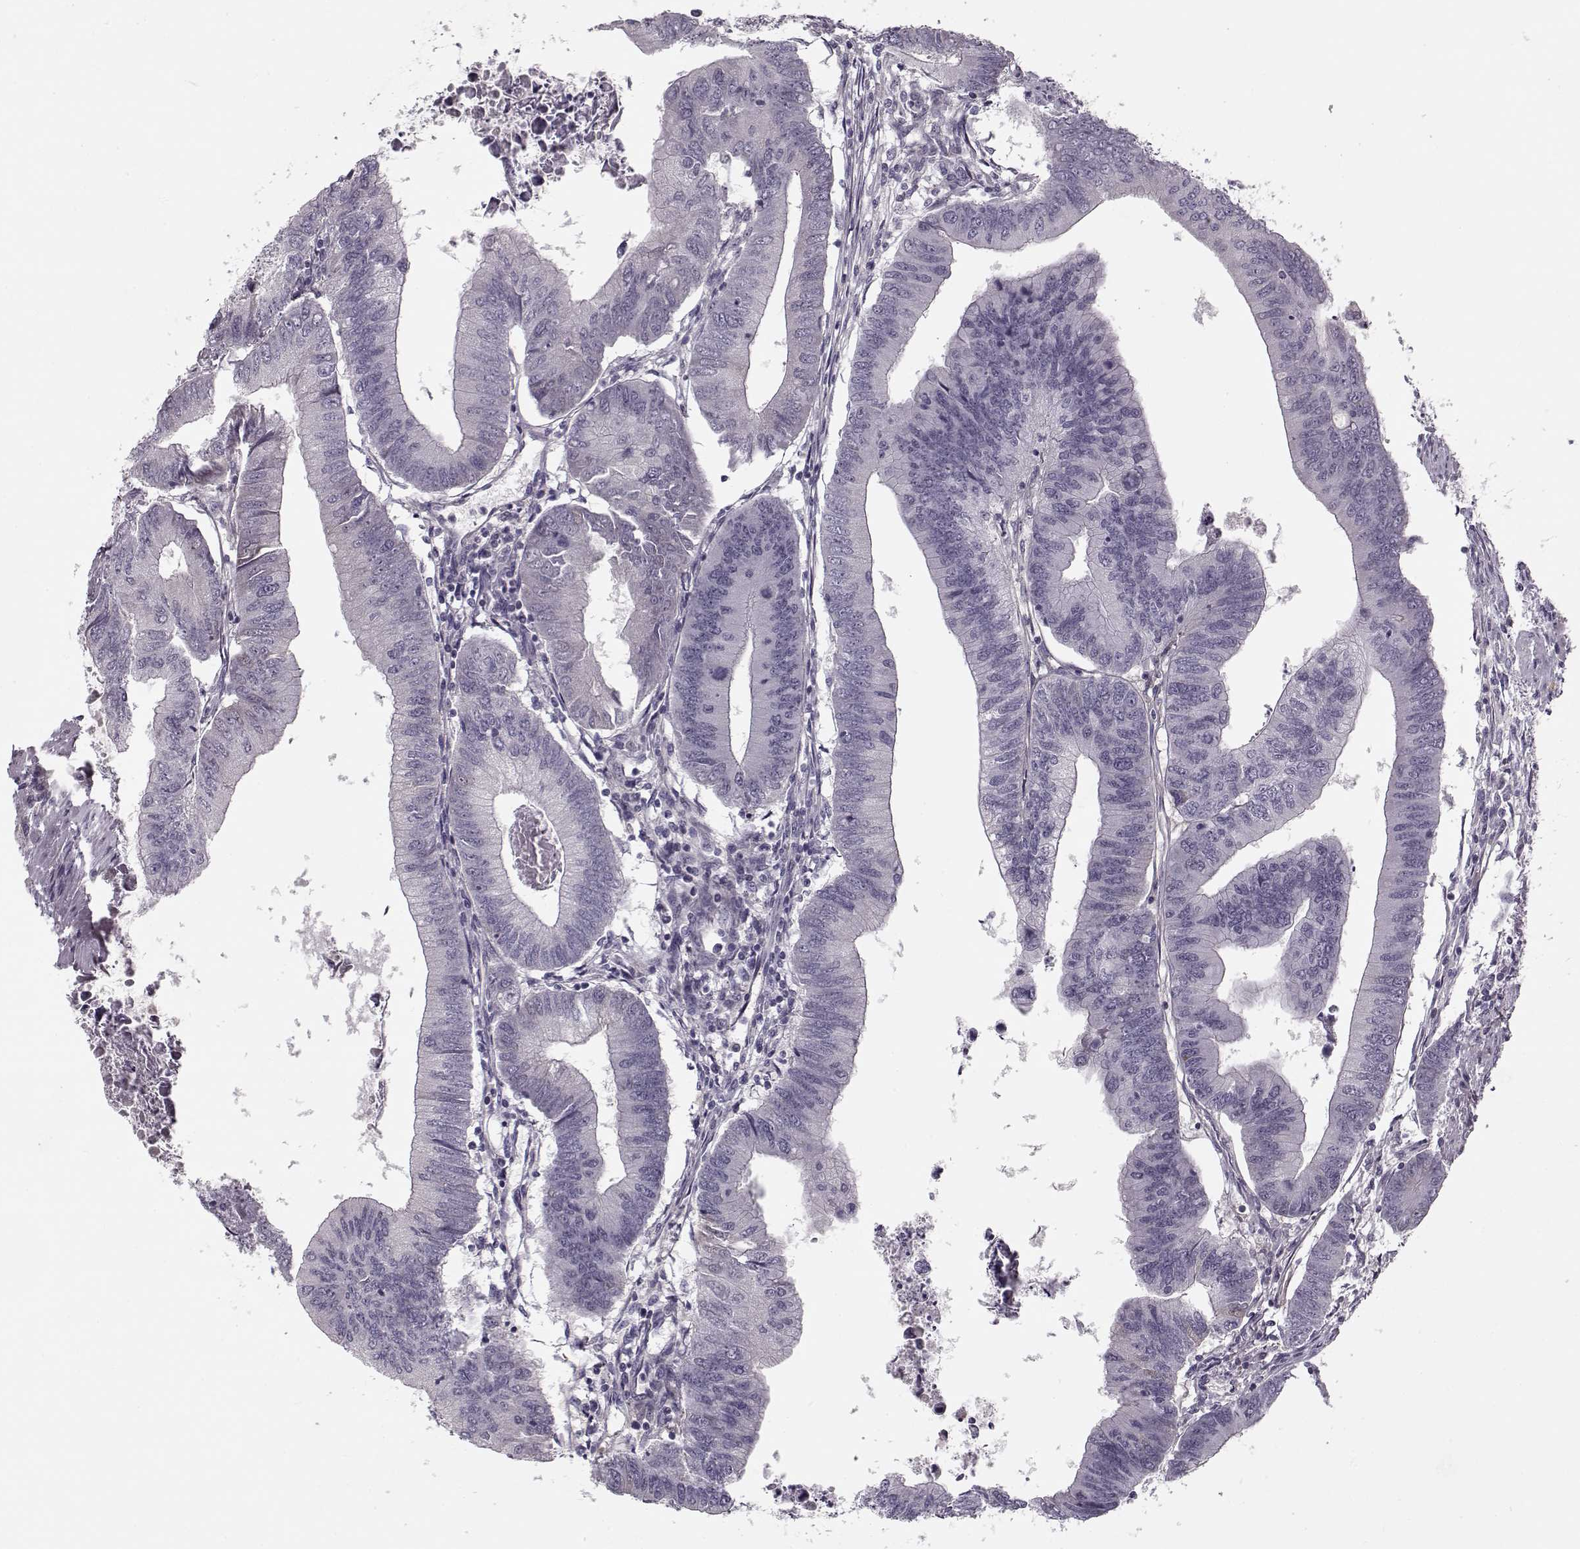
{"staining": {"intensity": "negative", "quantity": "none", "location": "none"}, "tissue": "colorectal cancer", "cell_type": "Tumor cells", "image_type": "cancer", "snomed": [{"axis": "morphology", "description": "Adenocarcinoma, NOS"}, {"axis": "topography", "description": "Colon"}], "caption": "DAB immunohistochemical staining of adenocarcinoma (colorectal) shows no significant expression in tumor cells.", "gene": "DNAI3", "patient": {"sex": "male", "age": 53}}